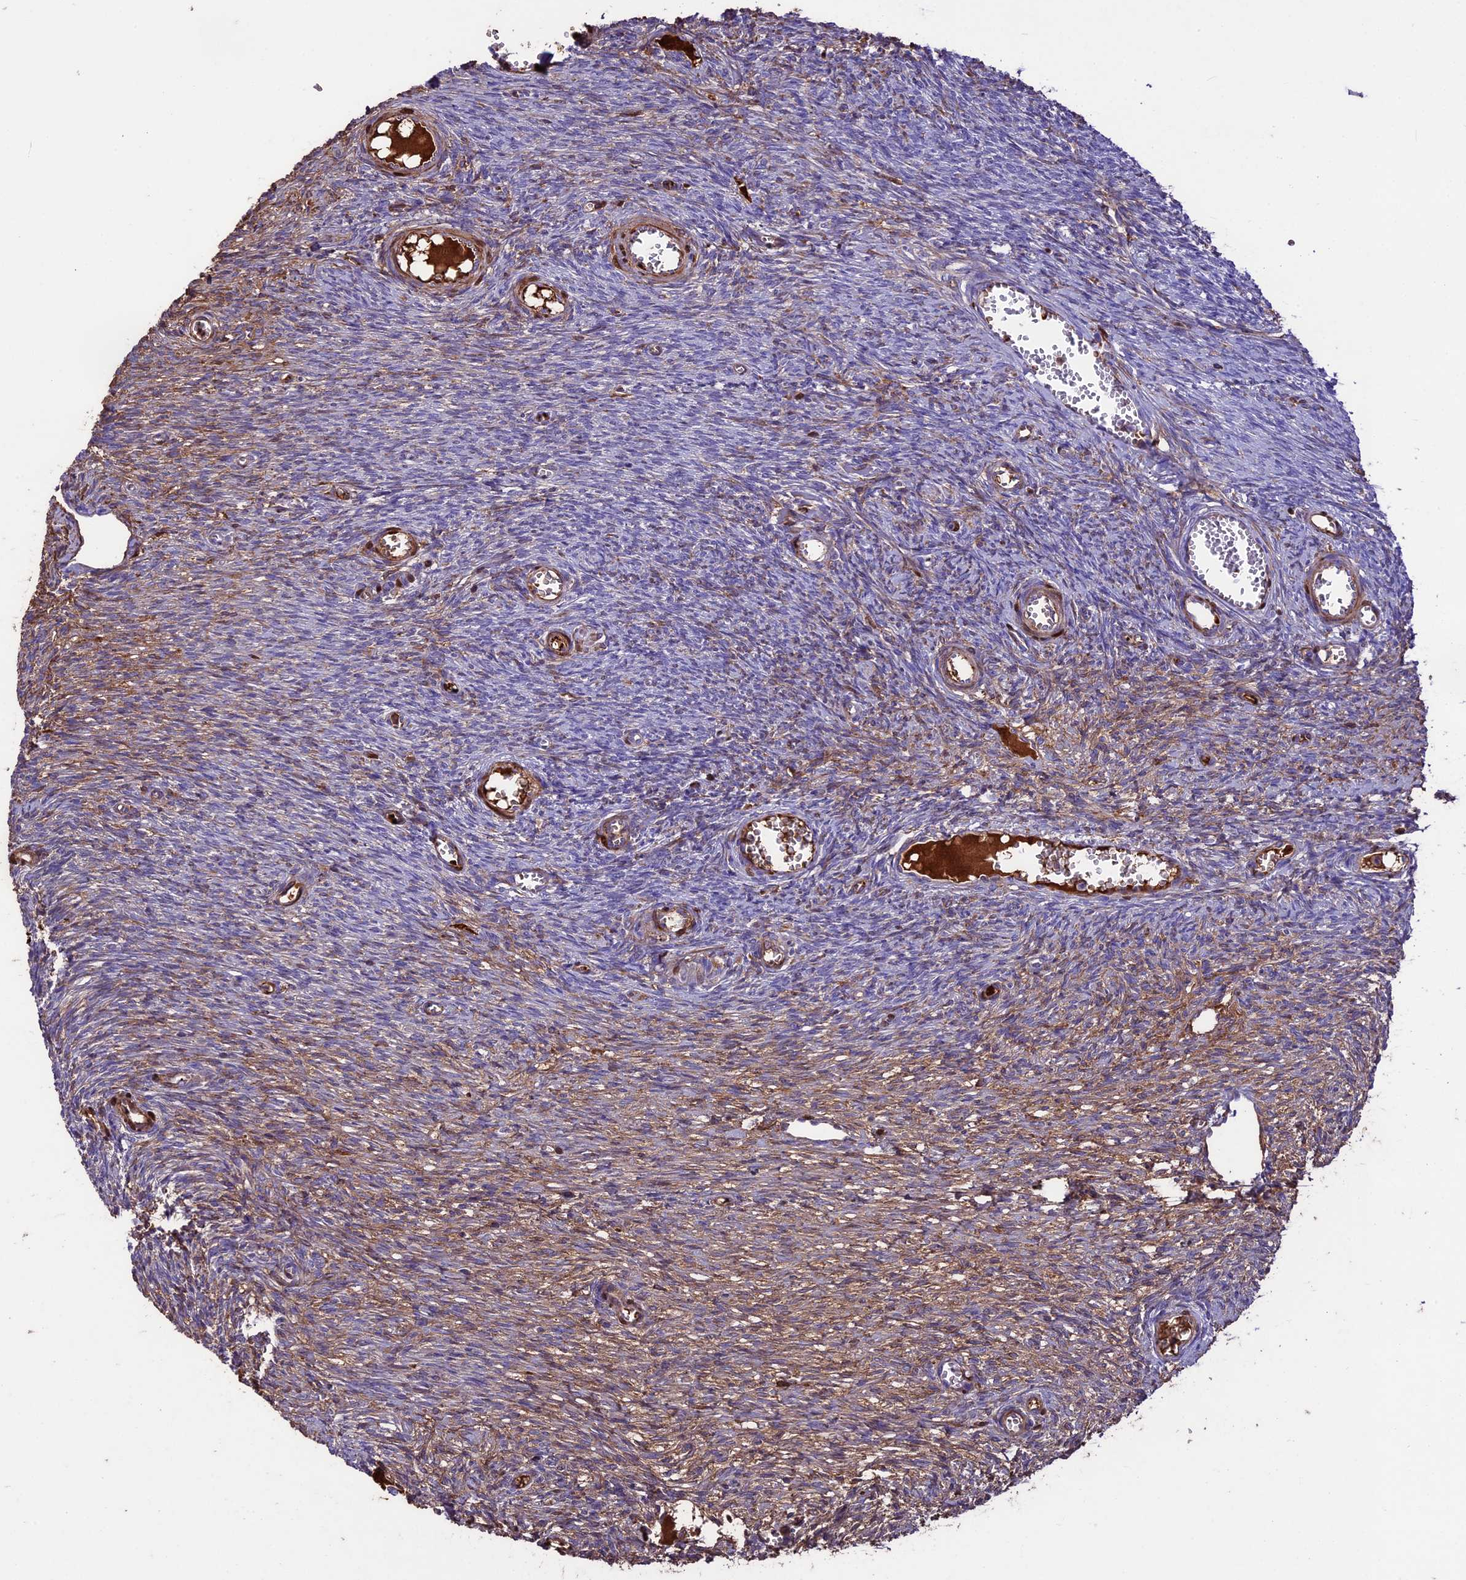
{"staining": {"intensity": "moderate", "quantity": "<25%", "location": "cytoplasmic/membranous"}, "tissue": "ovary", "cell_type": "Ovarian stroma cells", "image_type": "normal", "snomed": [{"axis": "morphology", "description": "Normal tissue, NOS"}, {"axis": "topography", "description": "Ovary"}], "caption": "This is a photomicrograph of IHC staining of unremarkable ovary, which shows moderate positivity in the cytoplasmic/membranous of ovarian stroma cells.", "gene": "TCP11L2", "patient": {"sex": "female", "age": 44}}